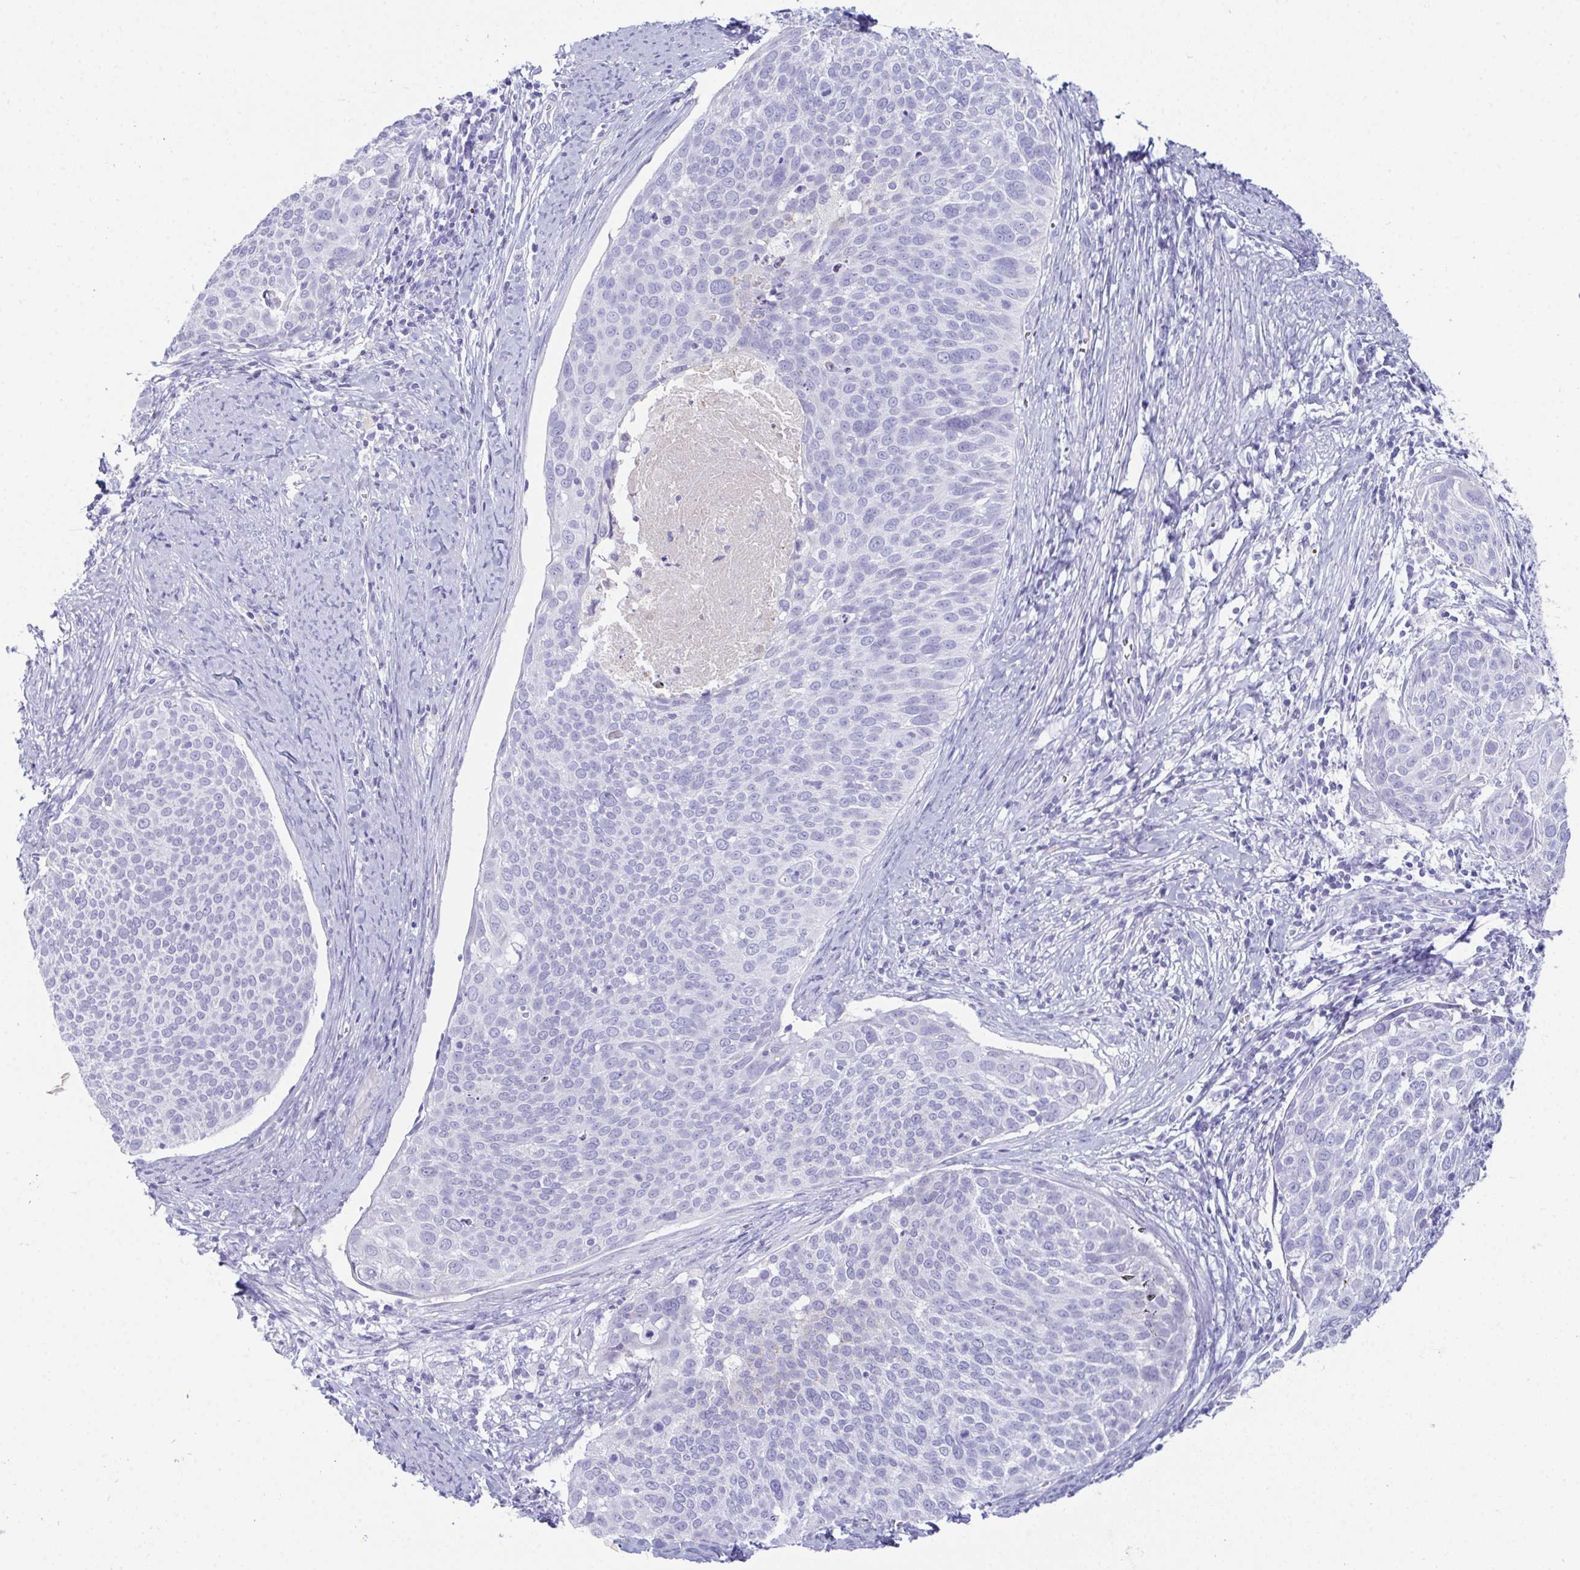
{"staining": {"intensity": "negative", "quantity": "none", "location": "none"}, "tissue": "cervical cancer", "cell_type": "Tumor cells", "image_type": "cancer", "snomed": [{"axis": "morphology", "description": "Squamous cell carcinoma, NOS"}, {"axis": "topography", "description": "Cervix"}], "caption": "Tumor cells are negative for brown protein staining in cervical cancer.", "gene": "TEX19", "patient": {"sex": "female", "age": 39}}